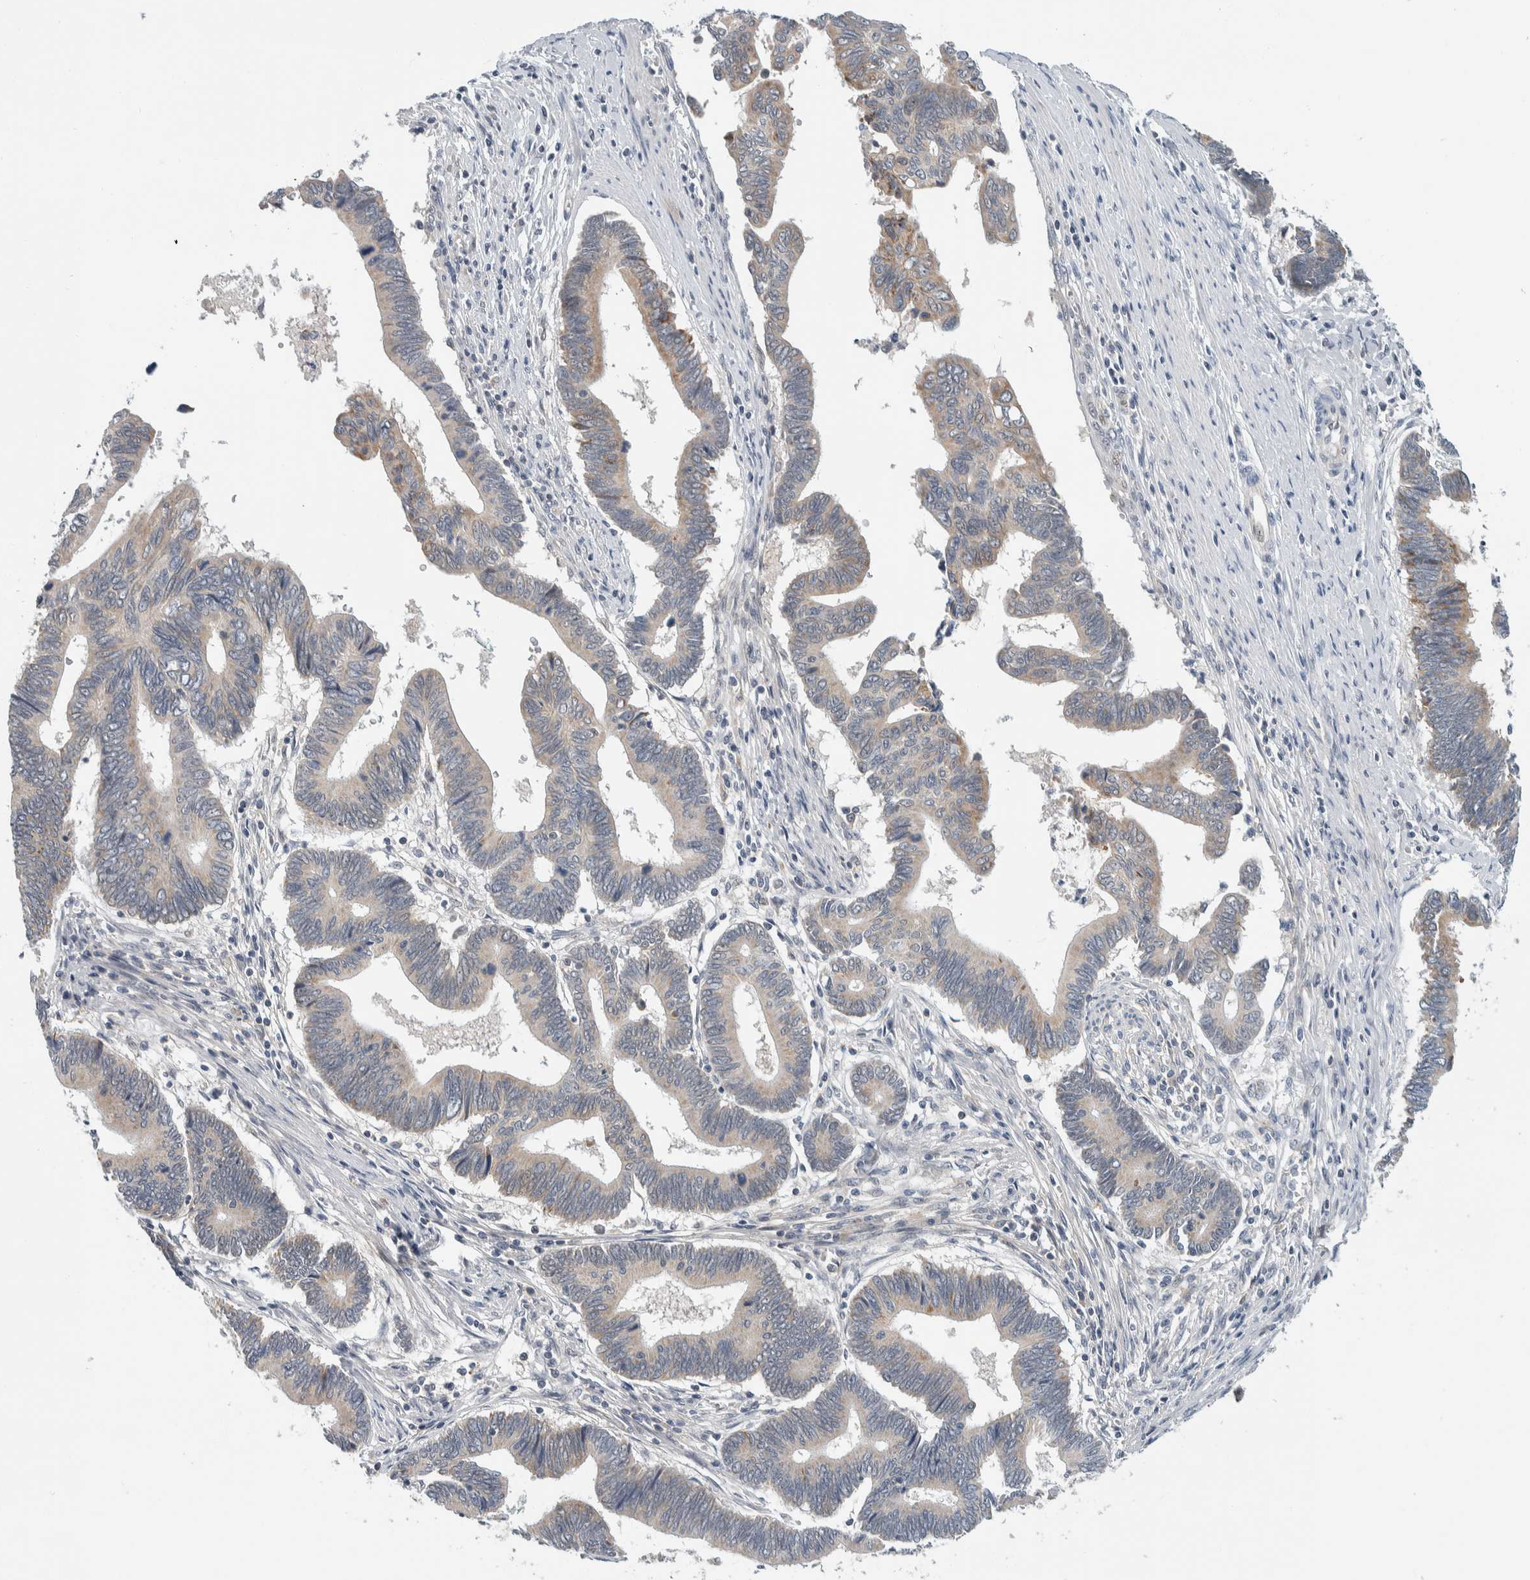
{"staining": {"intensity": "weak", "quantity": "25%-75%", "location": "cytoplasmic/membranous"}, "tissue": "pancreatic cancer", "cell_type": "Tumor cells", "image_type": "cancer", "snomed": [{"axis": "morphology", "description": "Adenocarcinoma, NOS"}, {"axis": "topography", "description": "Pancreas"}], "caption": "Pancreatic cancer was stained to show a protein in brown. There is low levels of weak cytoplasmic/membranous expression in approximately 25%-75% of tumor cells.", "gene": "SHPK", "patient": {"sex": "female", "age": 70}}